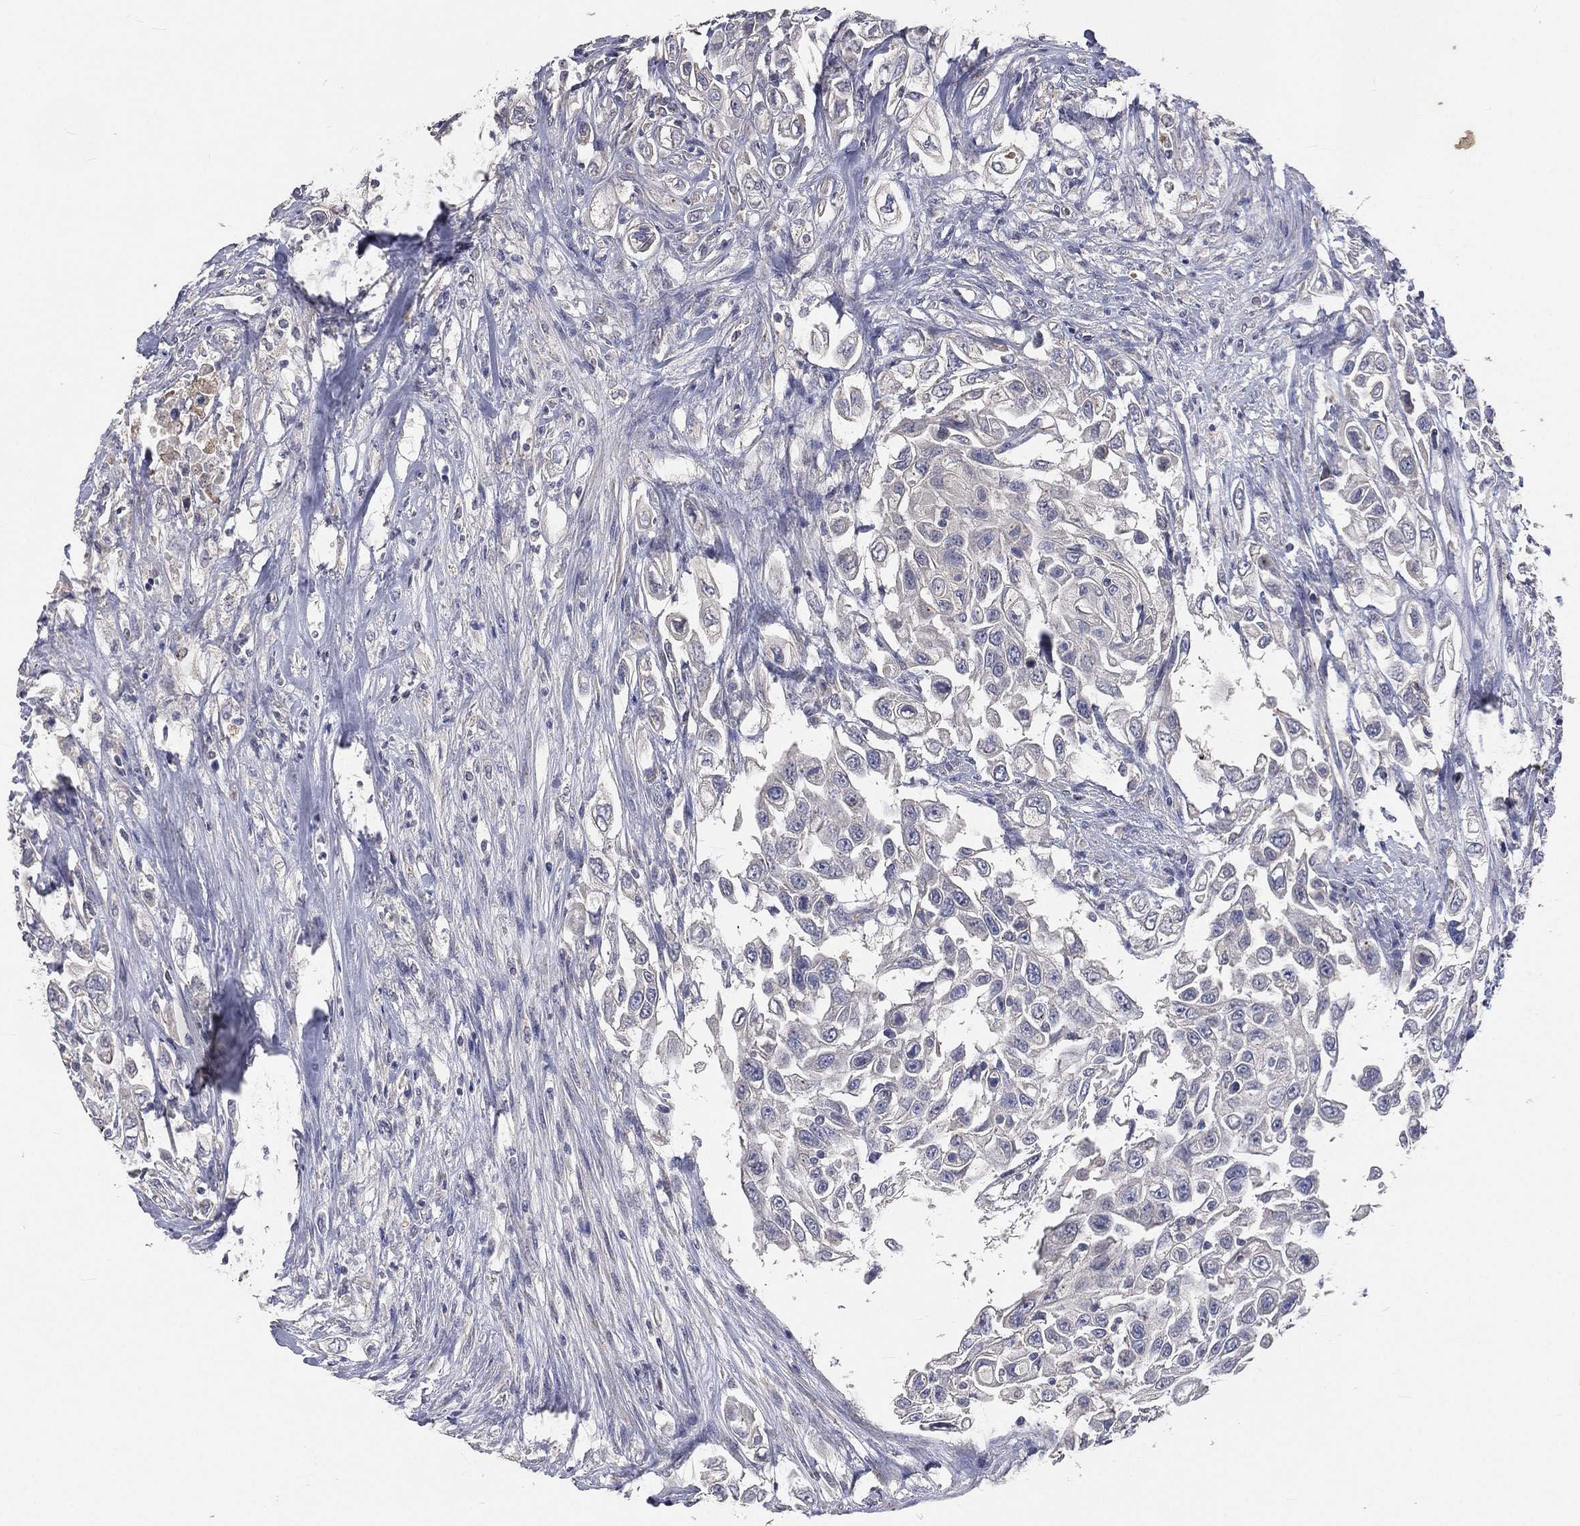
{"staining": {"intensity": "negative", "quantity": "none", "location": "none"}, "tissue": "urothelial cancer", "cell_type": "Tumor cells", "image_type": "cancer", "snomed": [{"axis": "morphology", "description": "Urothelial carcinoma, High grade"}, {"axis": "topography", "description": "Urinary bladder"}], "caption": "The immunohistochemistry (IHC) photomicrograph has no significant staining in tumor cells of high-grade urothelial carcinoma tissue. Nuclei are stained in blue.", "gene": "CROCC", "patient": {"sex": "female", "age": 56}}